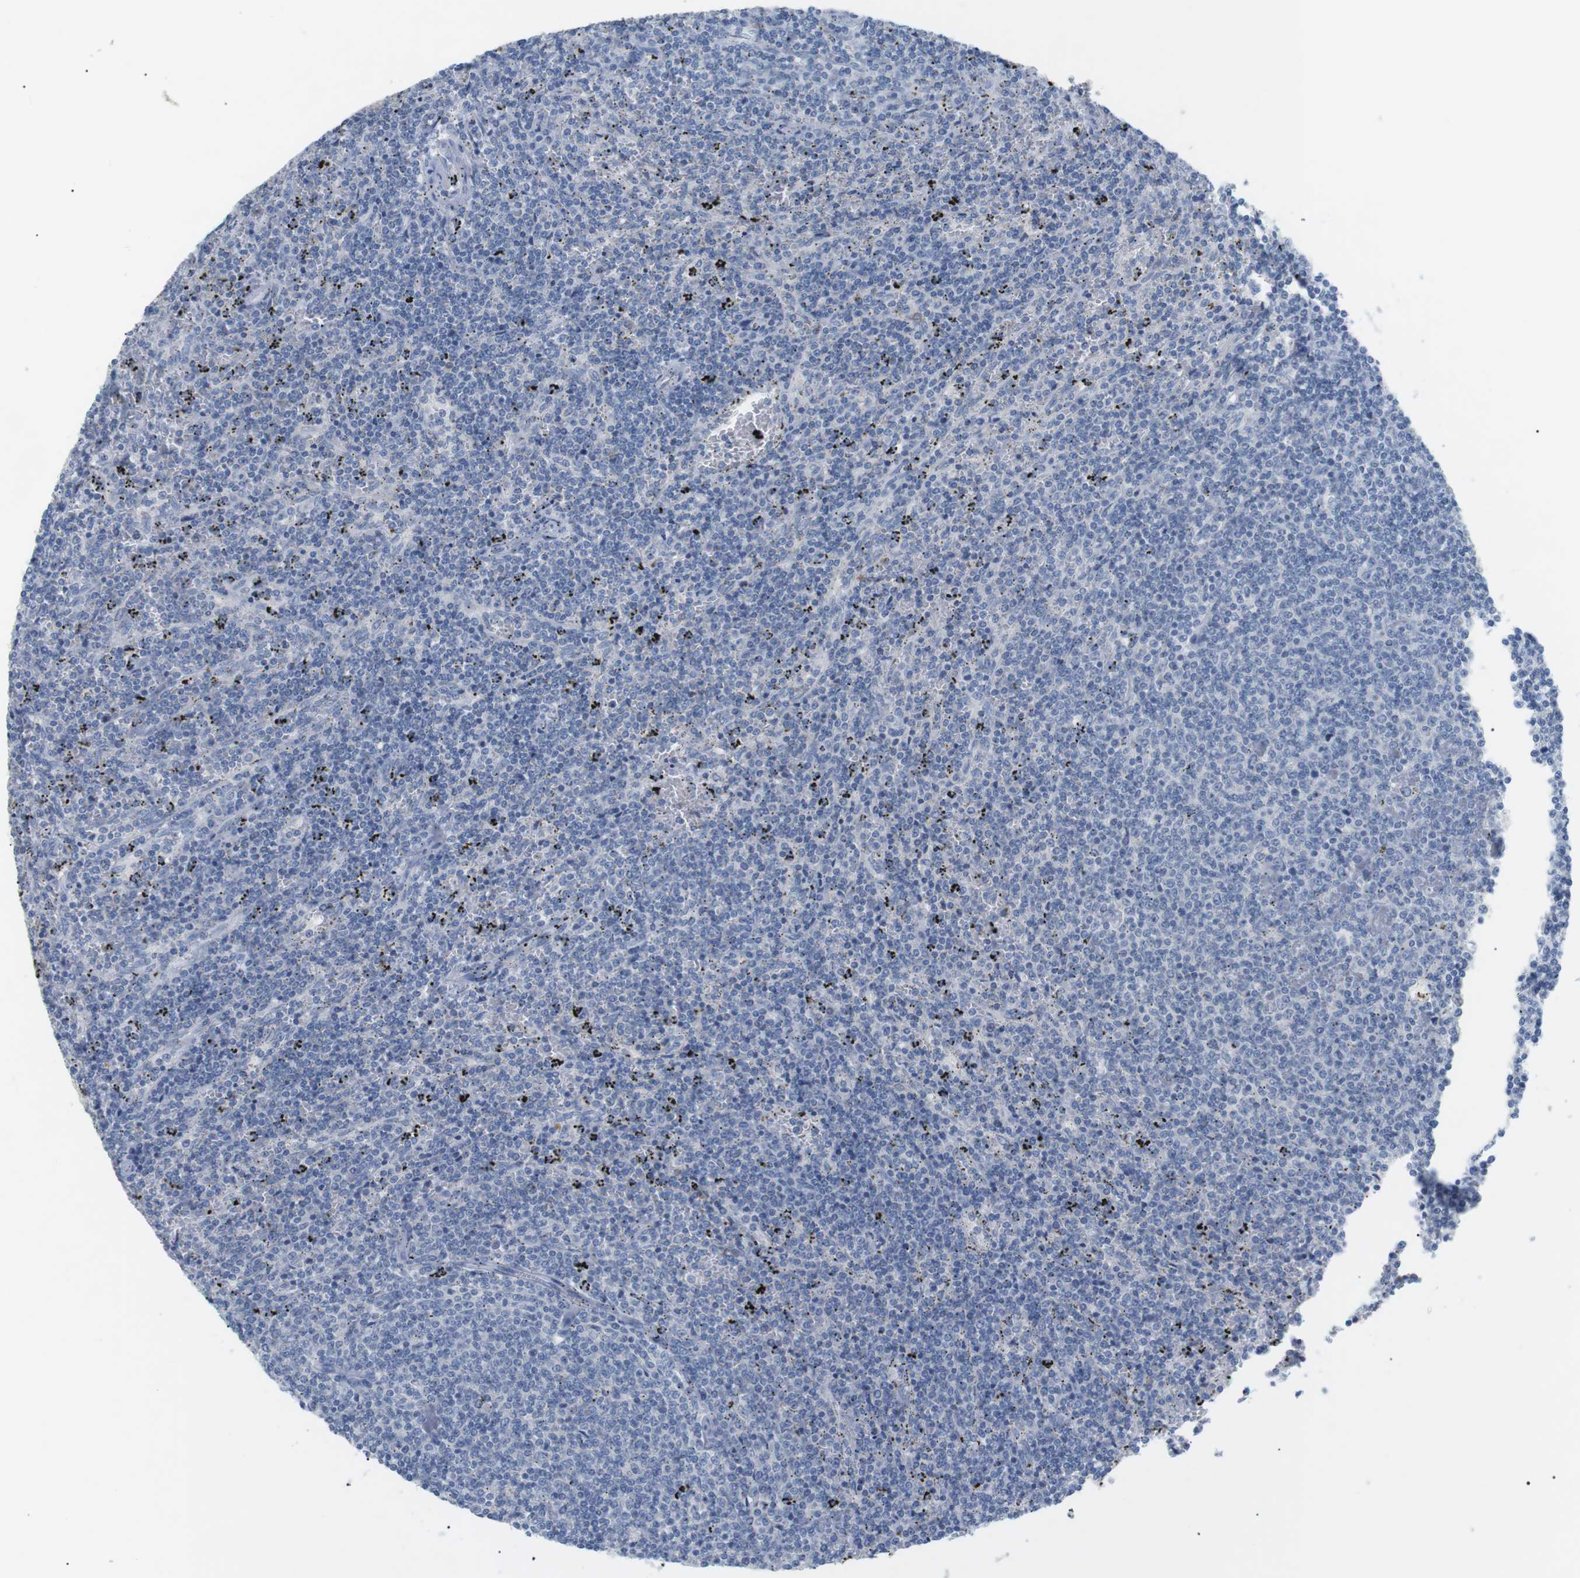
{"staining": {"intensity": "negative", "quantity": "none", "location": "none"}, "tissue": "lymphoma", "cell_type": "Tumor cells", "image_type": "cancer", "snomed": [{"axis": "morphology", "description": "Malignant lymphoma, non-Hodgkin's type, Low grade"}, {"axis": "topography", "description": "Spleen"}], "caption": "Histopathology image shows no significant protein expression in tumor cells of lymphoma.", "gene": "HBG2", "patient": {"sex": "female", "age": 50}}